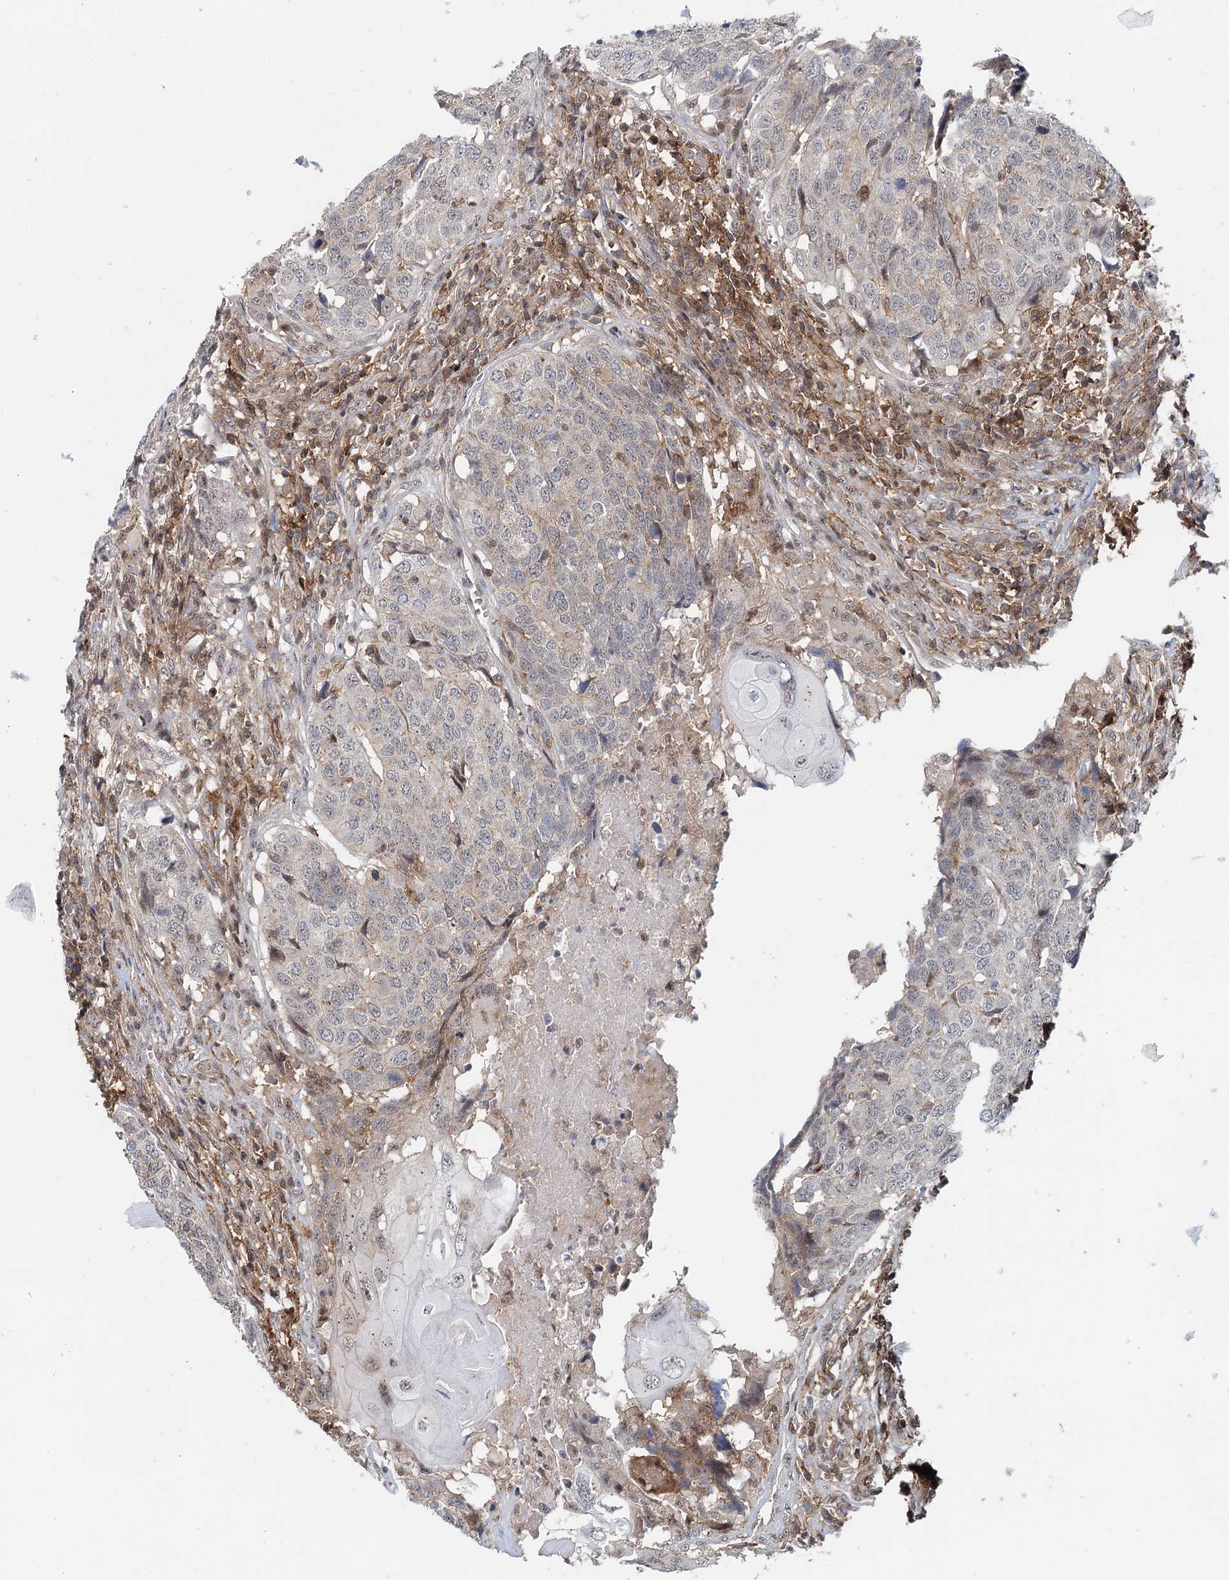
{"staining": {"intensity": "negative", "quantity": "none", "location": "none"}, "tissue": "head and neck cancer", "cell_type": "Tumor cells", "image_type": "cancer", "snomed": [{"axis": "morphology", "description": "Squamous cell carcinoma, NOS"}, {"axis": "topography", "description": "Head-Neck"}], "caption": "This is a micrograph of IHC staining of head and neck squamous cell carcinoma, which shows no staining in tumor cells. The staining is performed using DAB brown chromogen with nuclei counter-stained in using hematoxylin.", "gene": "CDC42SE2", "patient": {"sex": "male", "age": 66}}